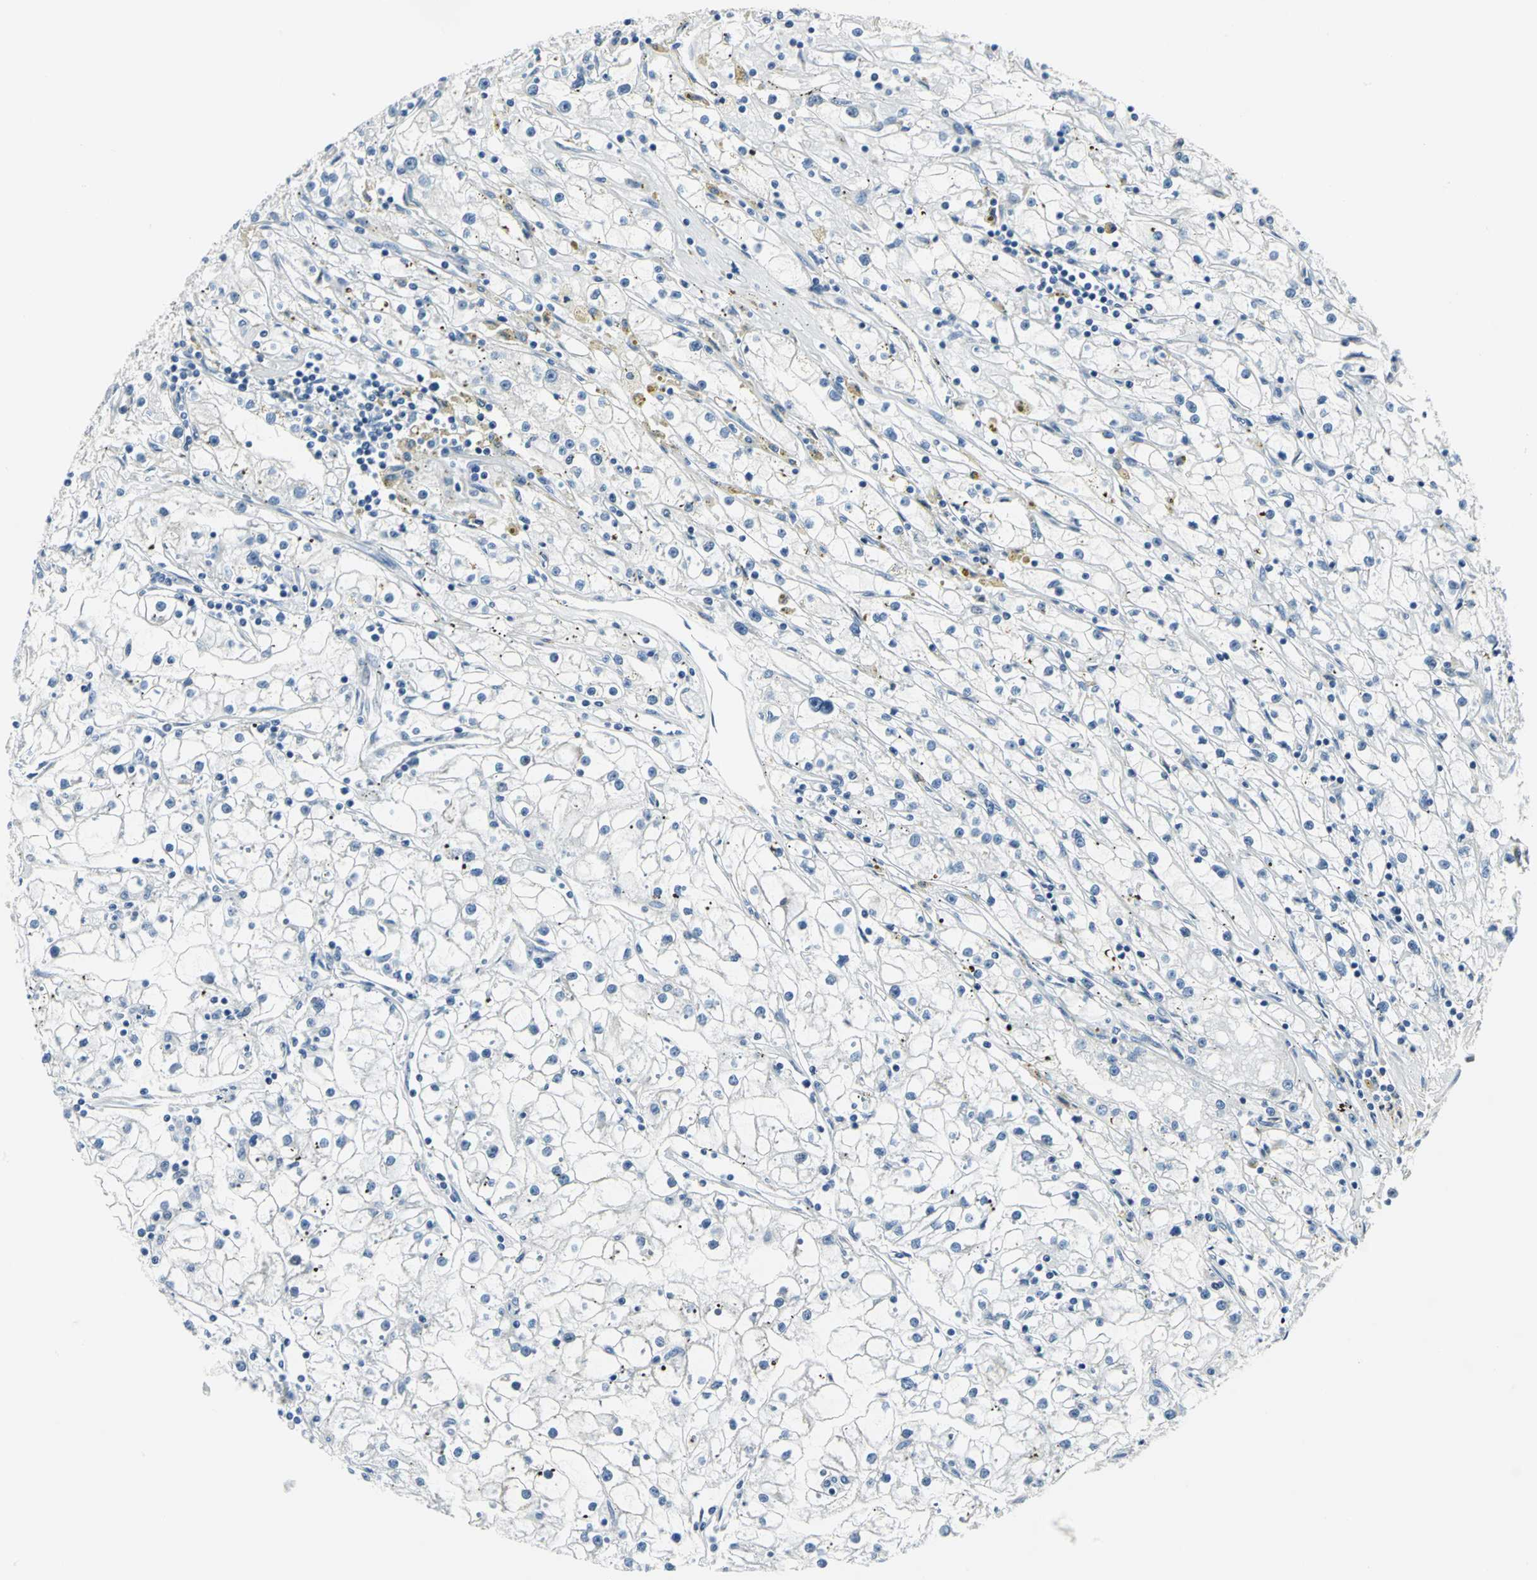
{"staining": {"intensity": "negative", "quantity": "none", "location": "none"}, "tissue": "renal cancer", "cell_type": "Tumor cells", "image_type": "cancer", "snomed": [{"axis": "morphology", "description": "Adenocarcinoma, NOS"}, {"axis": "topography", "description": "Kidney"}], "caption": "Immunohistochemical staining of human renal cancer exhibits no significant staining in tumor cells.", "gene": "RIPOR1", "patient": {"sex": "male", "age": 56}}